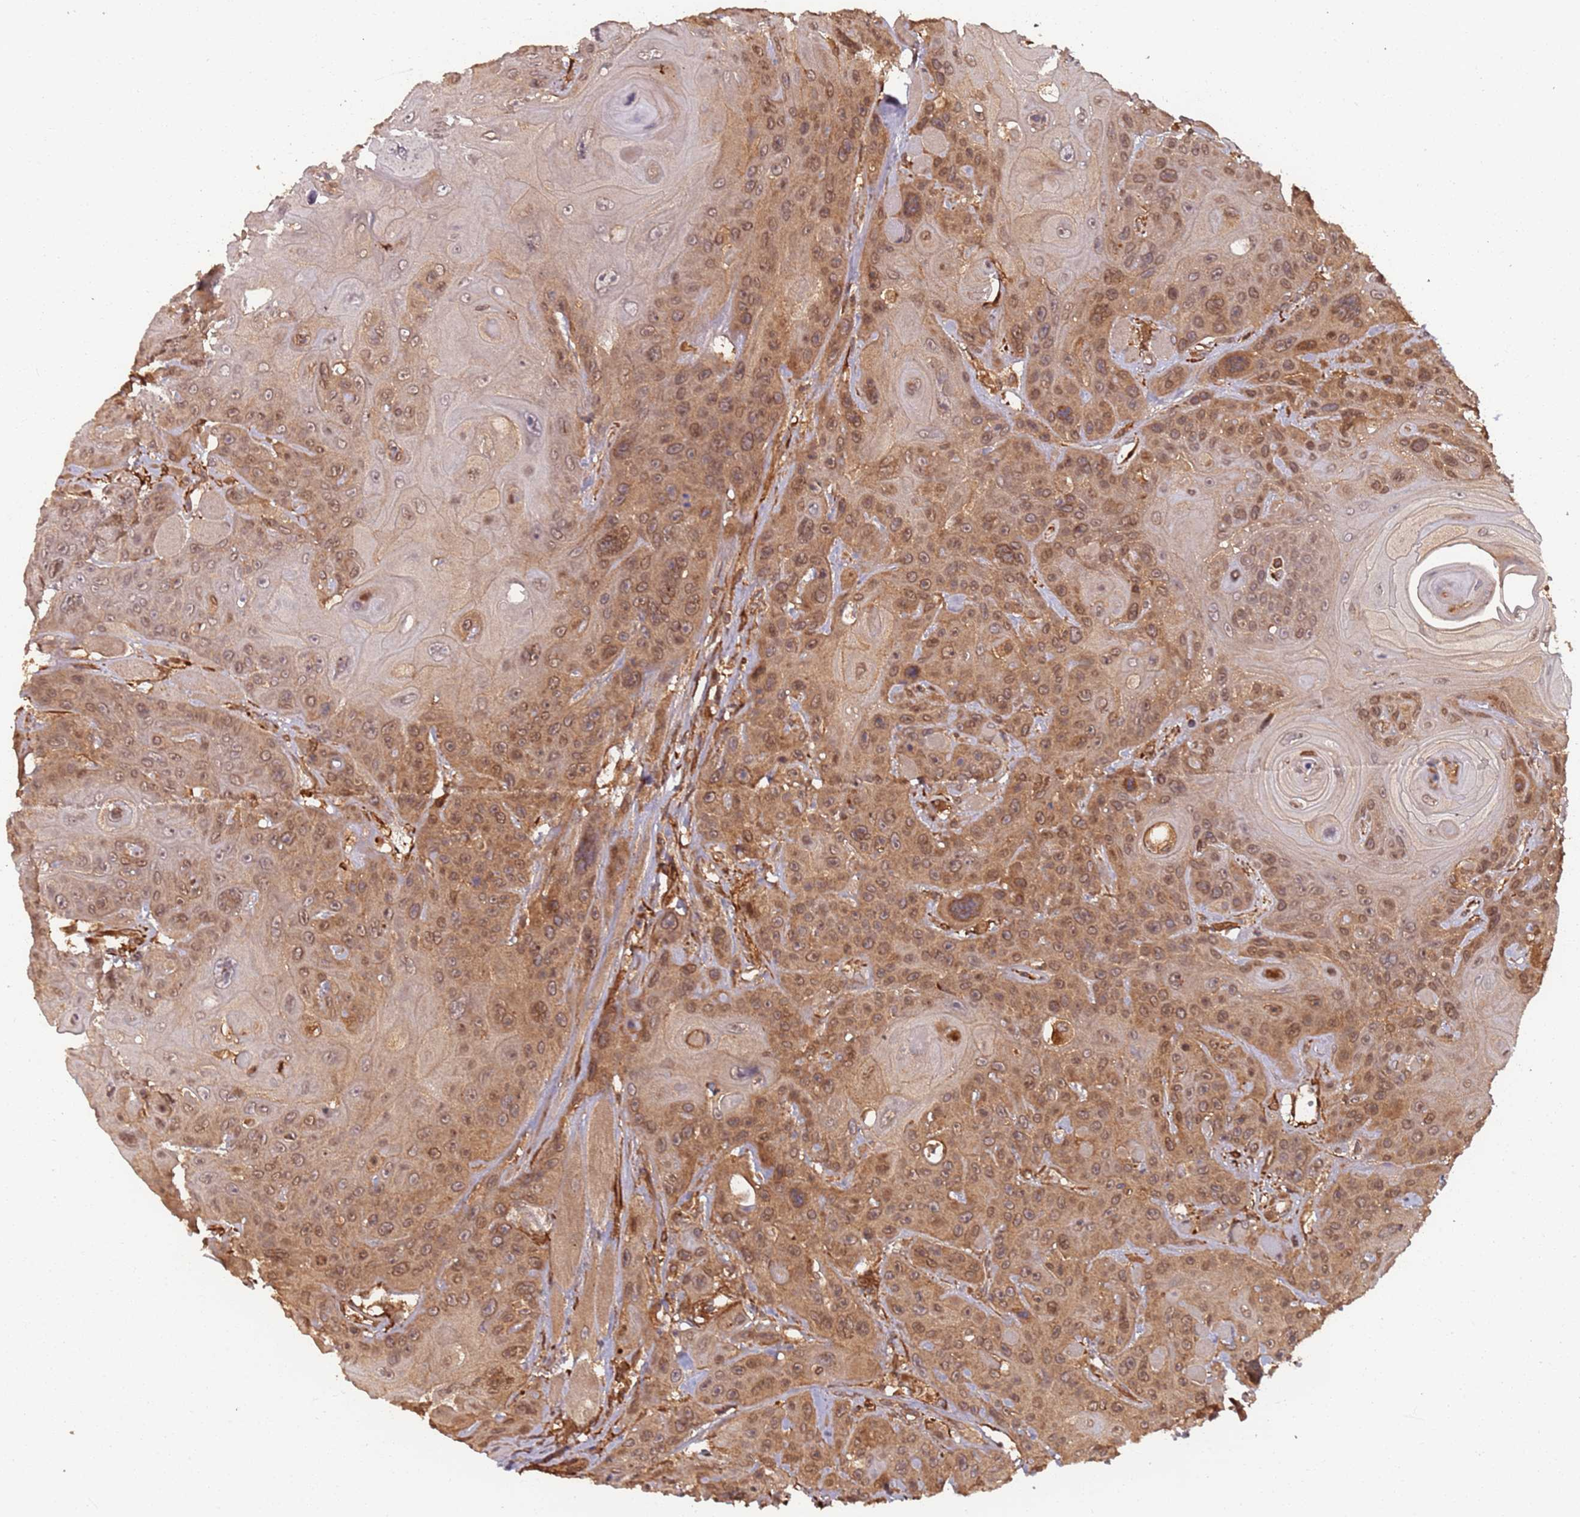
{"staining": {"intensity": "moderate", "quantity": ">75%", "location": "cytoplasmic/membranous,nuclear"}, "tissue": "head and neck cancer", "cell_type": "Tumor cells", "image_type": "cancer", "snomed": [{"axis": "morphology", "description": "Squamous cell carcinoma, NOS"}, {"axis": "topography", "description": "Head-Neck"}], "caption": "Tumor cells exhibit medium levels of moderate cytoplasmic/membranous and nuclear positivity in about >75% of cells in head and neck squamous cell carcinoma.", "gene": "SDCCAG8", "patient": {"sex": "female", "age": 59}}